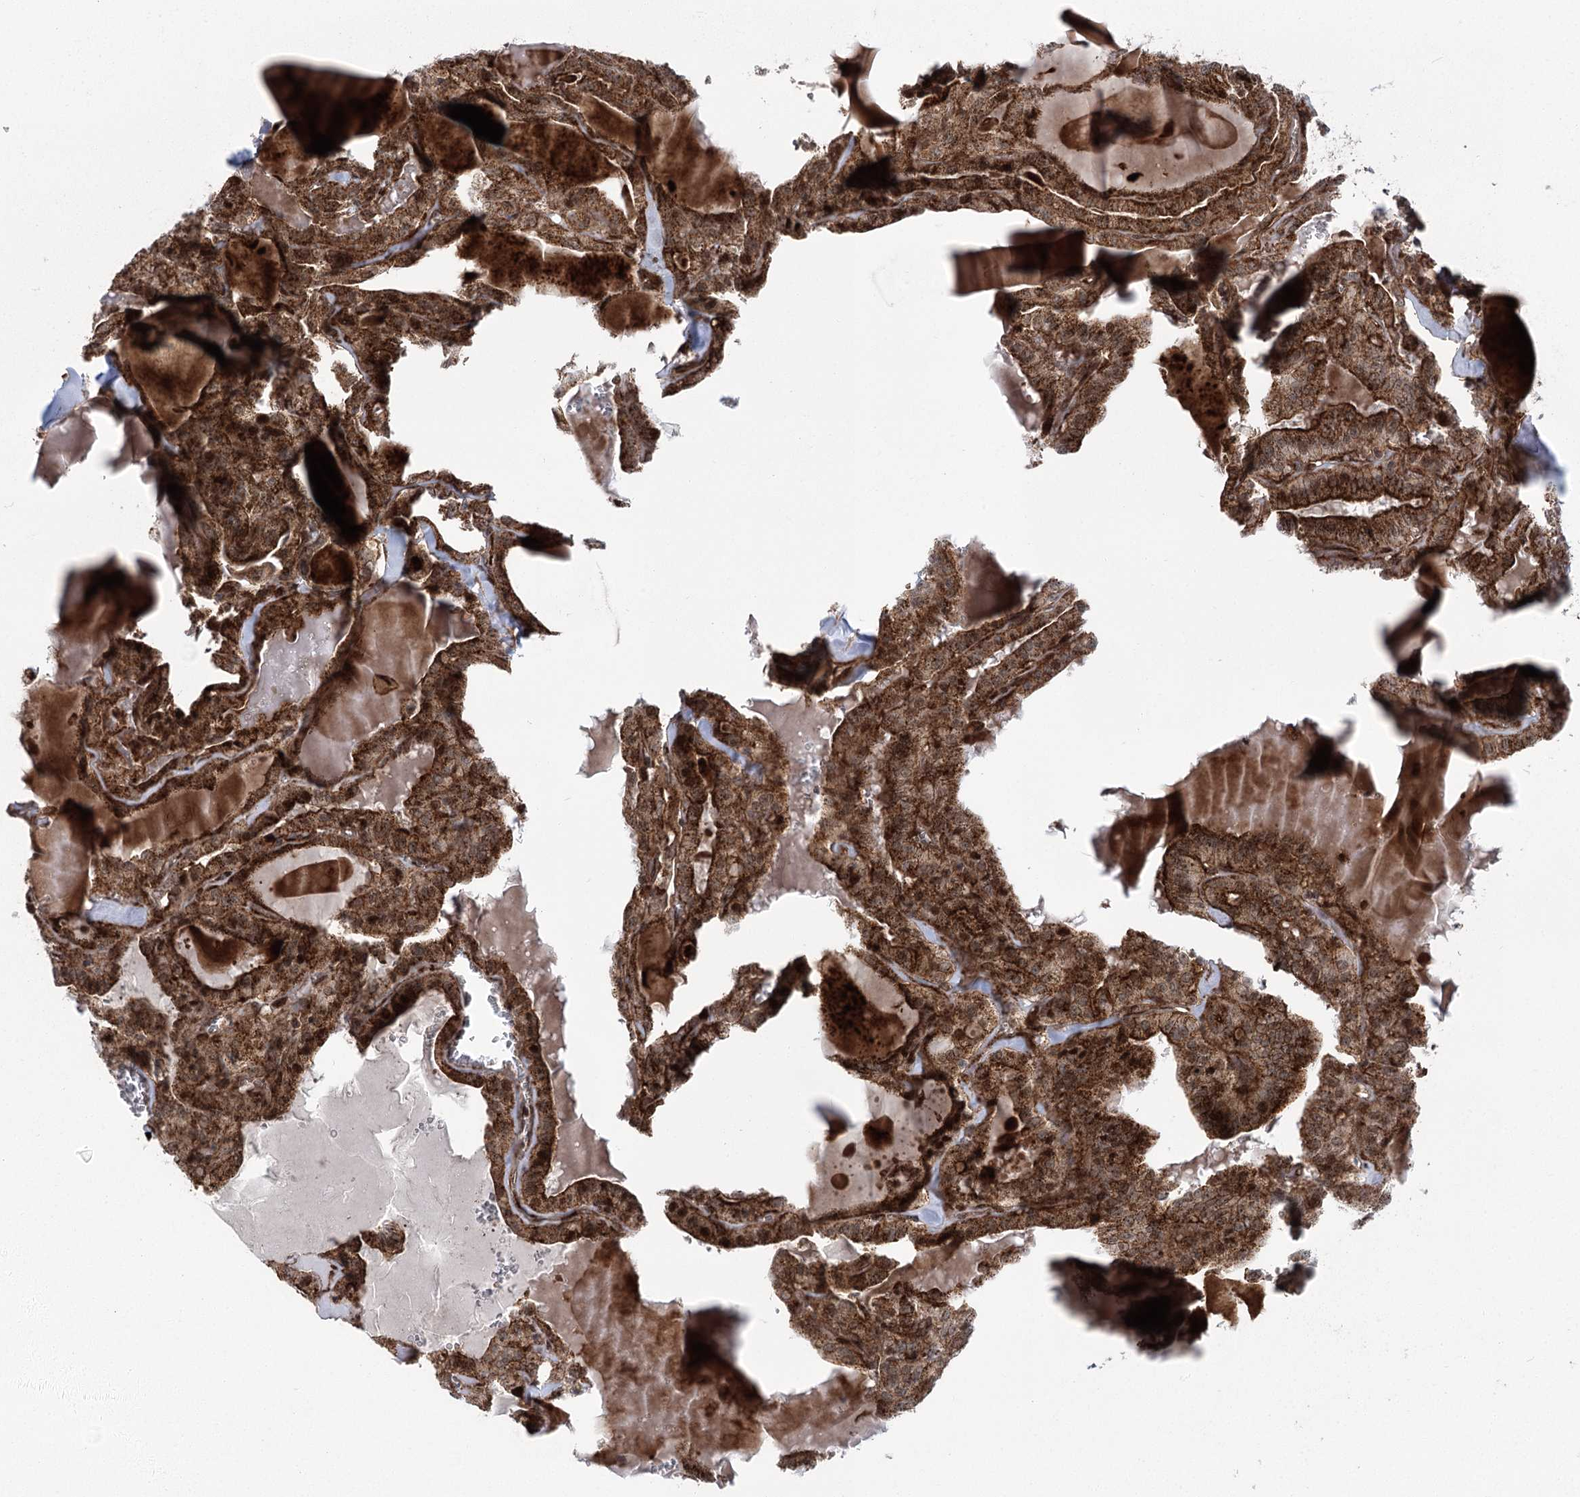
{"staining": {"intensity": "strong", "quantity": ">75%", "location": "cytoplasmic/membranous"}, "tissue": "thyroid cancer", "cell_type": "Tumor cells", "image_type": "cancer", "snomed": [{"axis": "morphology", "description": "Papillary adenocarcinoma, NOS"}, {"axis": "topography", "description": "Thyroid gland"}], "caption": "Thyroid cancer stained with immunohistochemistry displays strong cytoplasmic/membranous staining in approximately >75% of tumor cells. Immunohistochemistry (ihc) stains the protein of interest in brown and the nuclei are stained blue.", "gene": "PARM1", "patient": {"sex": "male", "age": 52}}